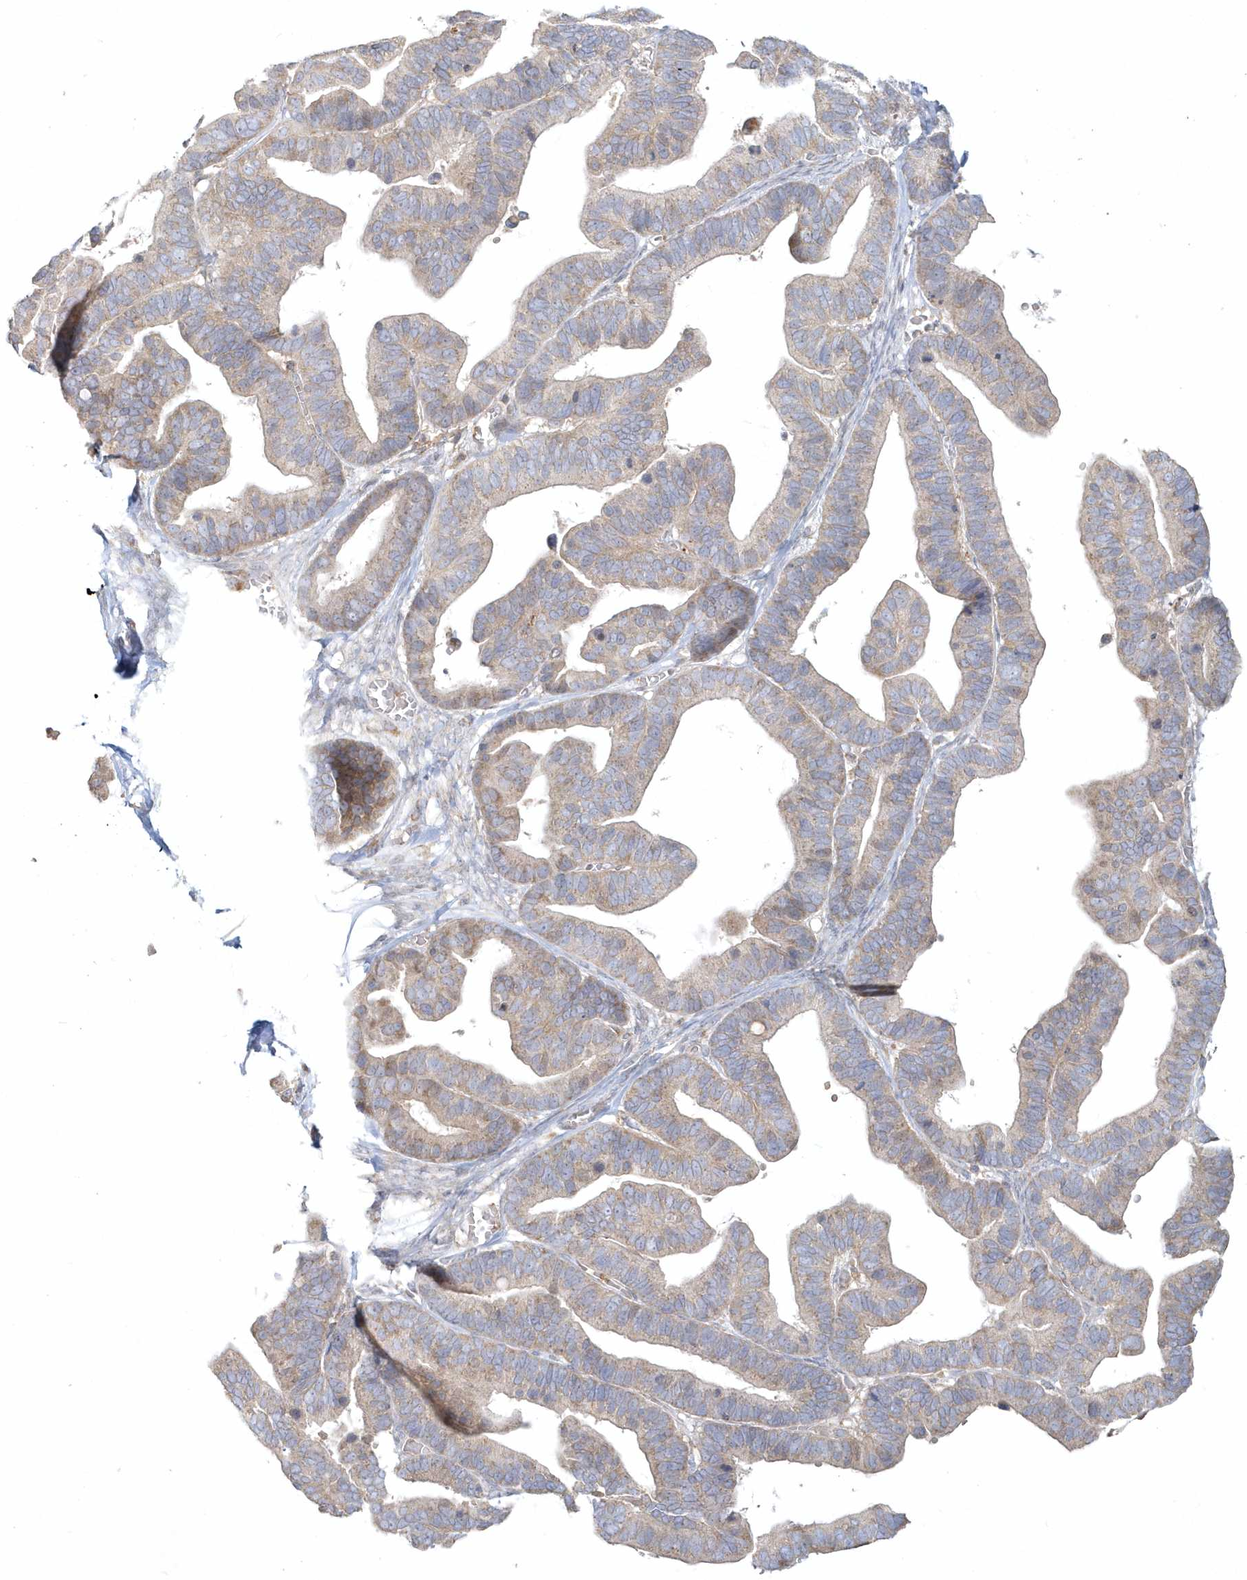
{"staining": {"intensity": "weak", "quantity": "<25%", "location": "cytoplasmic/membranous"}, "tissue": "ovarian cancer", "cell_type": "Tumor cells", "image_type": "cancer", "snomed": [{"axis": "morphology", "description": "Cystadenocarcinoma, serous, NOS"}, {"axis": "topography", "description": "Ovary"}], "caption": "Ovarian cancer was stained to show a protein in brown. There is no significant staining in tumor cells.", "gene": "BLTP3A", "patient": {"sex": "female", "age": 56}}